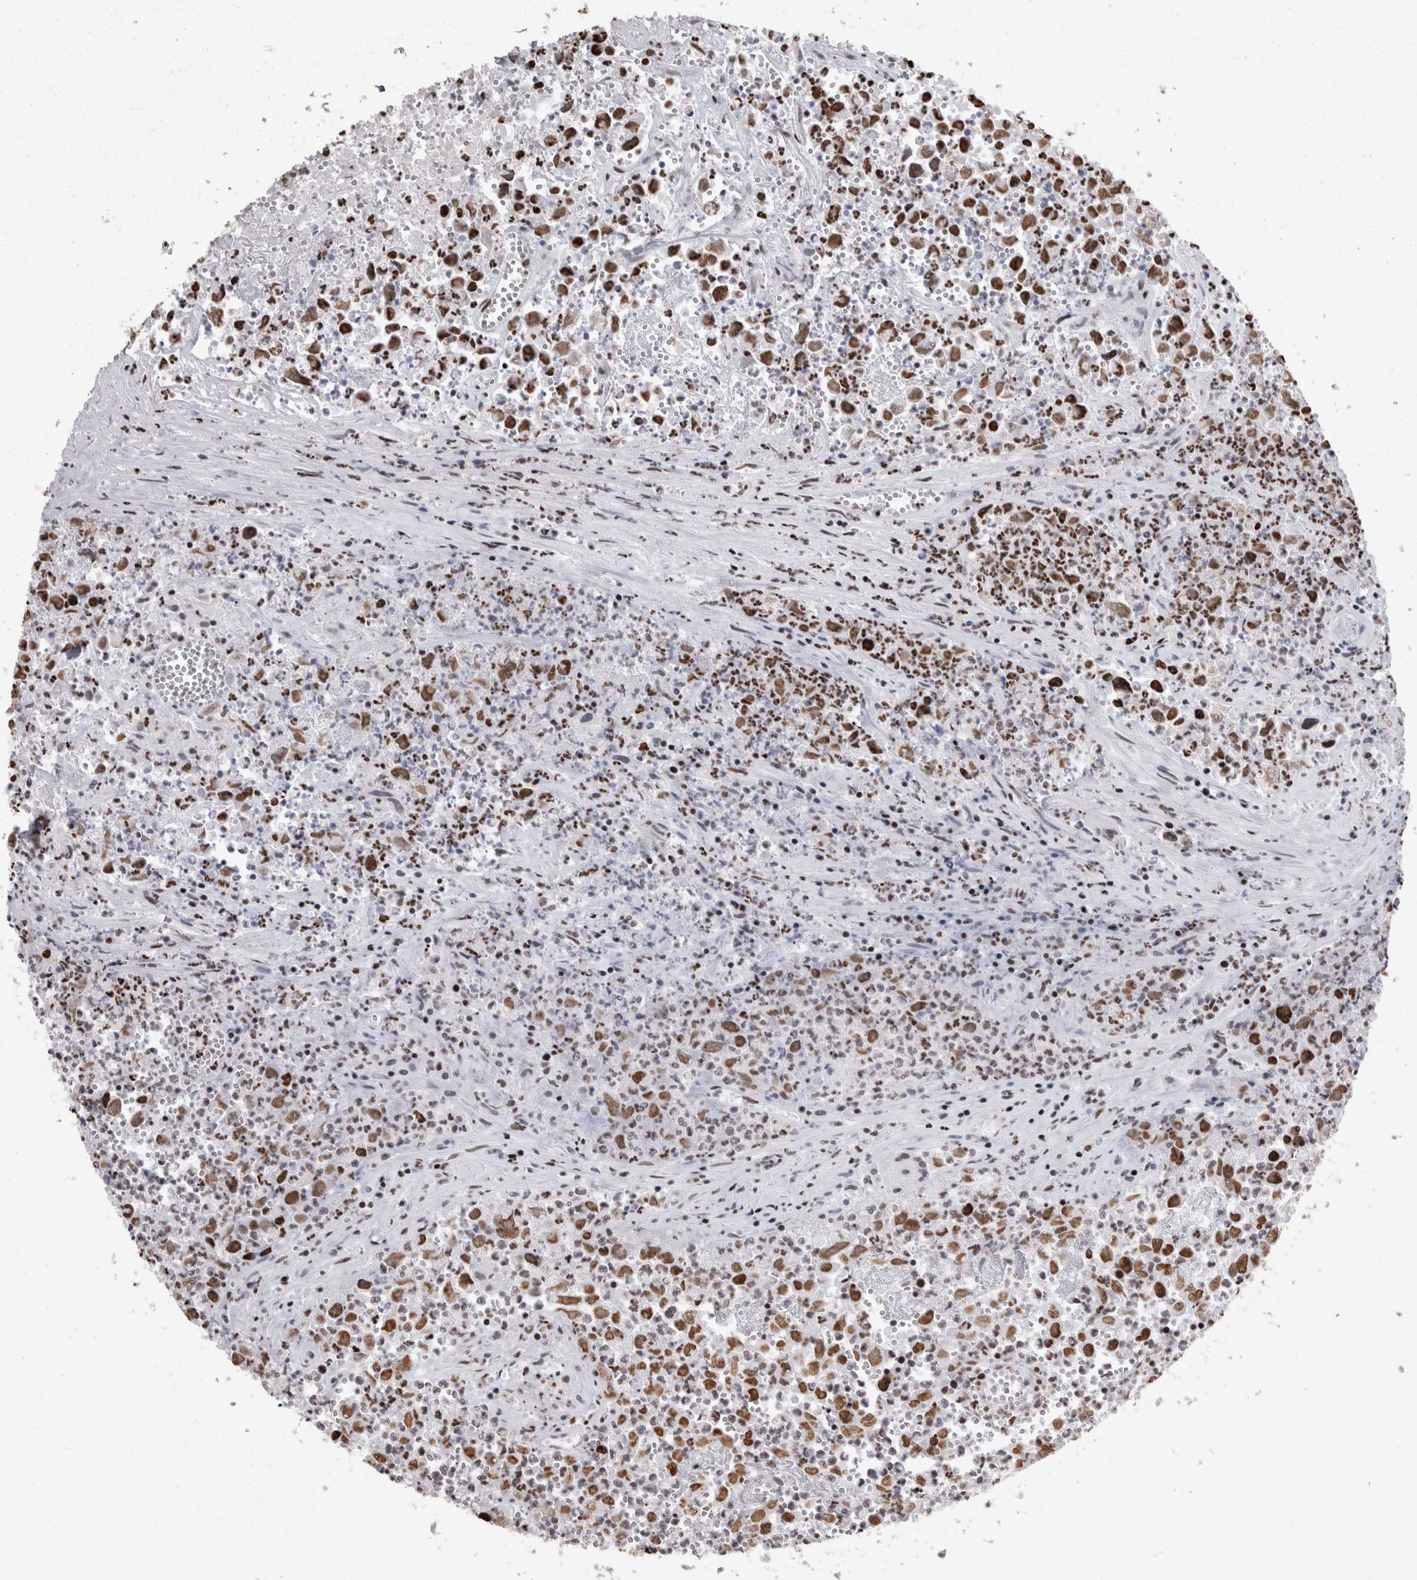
{"staining": {"intensity": "strong", "quantity": ">75%", "location": "nuclear"}, "tissue": "testis cancer", "cell_type": "Tumor cells", "image_type": "cancer", "snomed": [{"axis": "morphology", "description": "Seminoma, NOS"}, {"axis": "morphology", "description": "Carcinoma, Embryonal, NOS"}, {"axis": "topography", "description": "Testis"}], "caption": "Immunohistochemistry (IHC) image of neoplastic tissue: seminoma (testis) stained using immunohistochemistry displays high levels of strong protein expression localized specifically in the nuclear of tumor cells, appearing as a nuclear brown color.", "gene": "HNRNPM", "patient": {"sex": "male", "age": 43}}